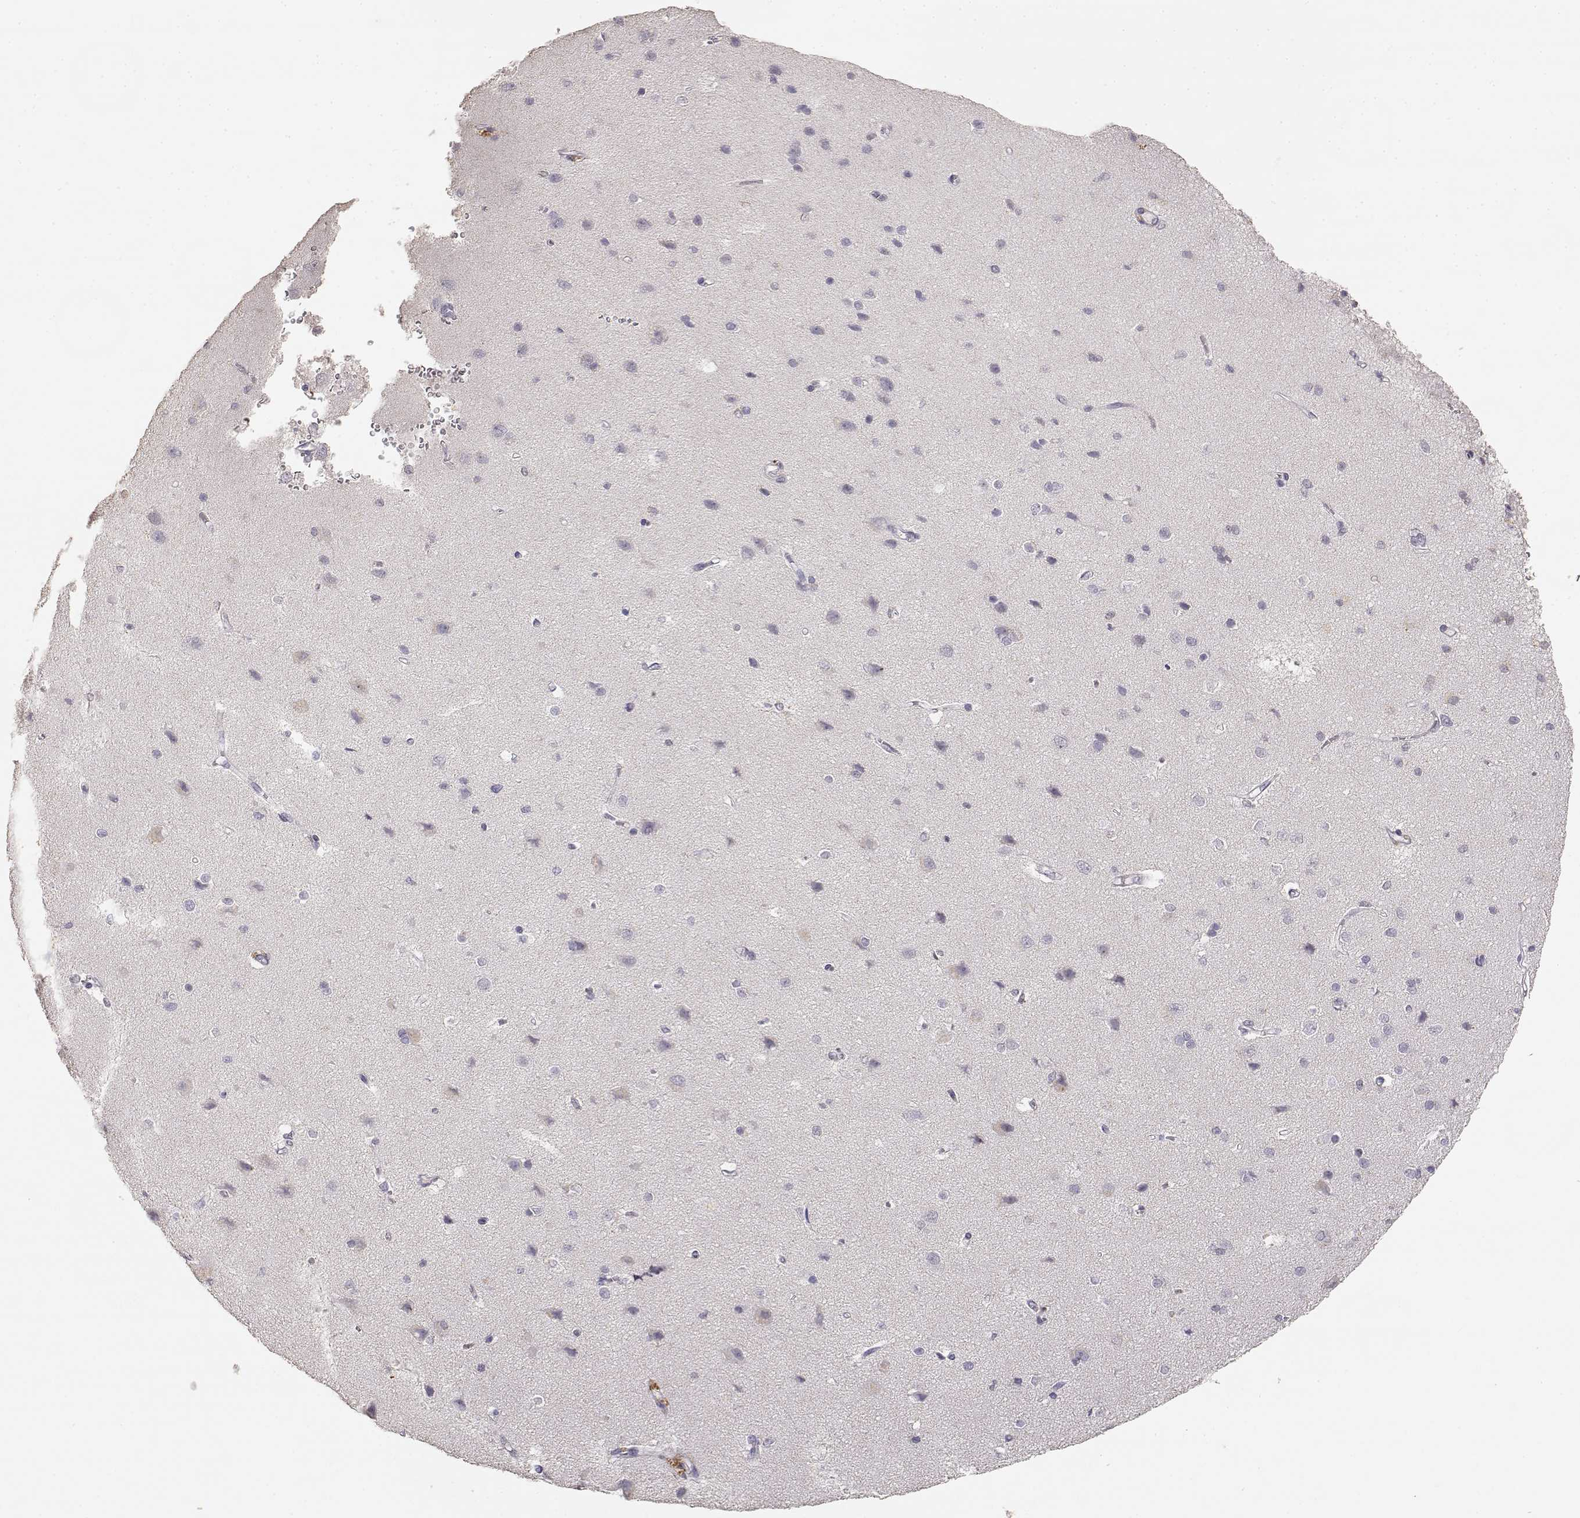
{"staining": {"intensity": "negative", "quantity": "none", "location": "none"}, "tissue": "cerebral cortex", "cell_type": "Endothelial cells", "image_type": "normal", "snomed": [{"axis": "morphology", "description": "Normal tissue, NOS"}, {"axis": "topography", "description": "Cerebral cortex"}], "caption": "This is an immunohistochemistry (IHC) image of unremarkable cerebral cortex. There is no staining in endothelial cells.", "gene": "TNFRSF10C", "patient": {"sex": "male", "age": 37}}